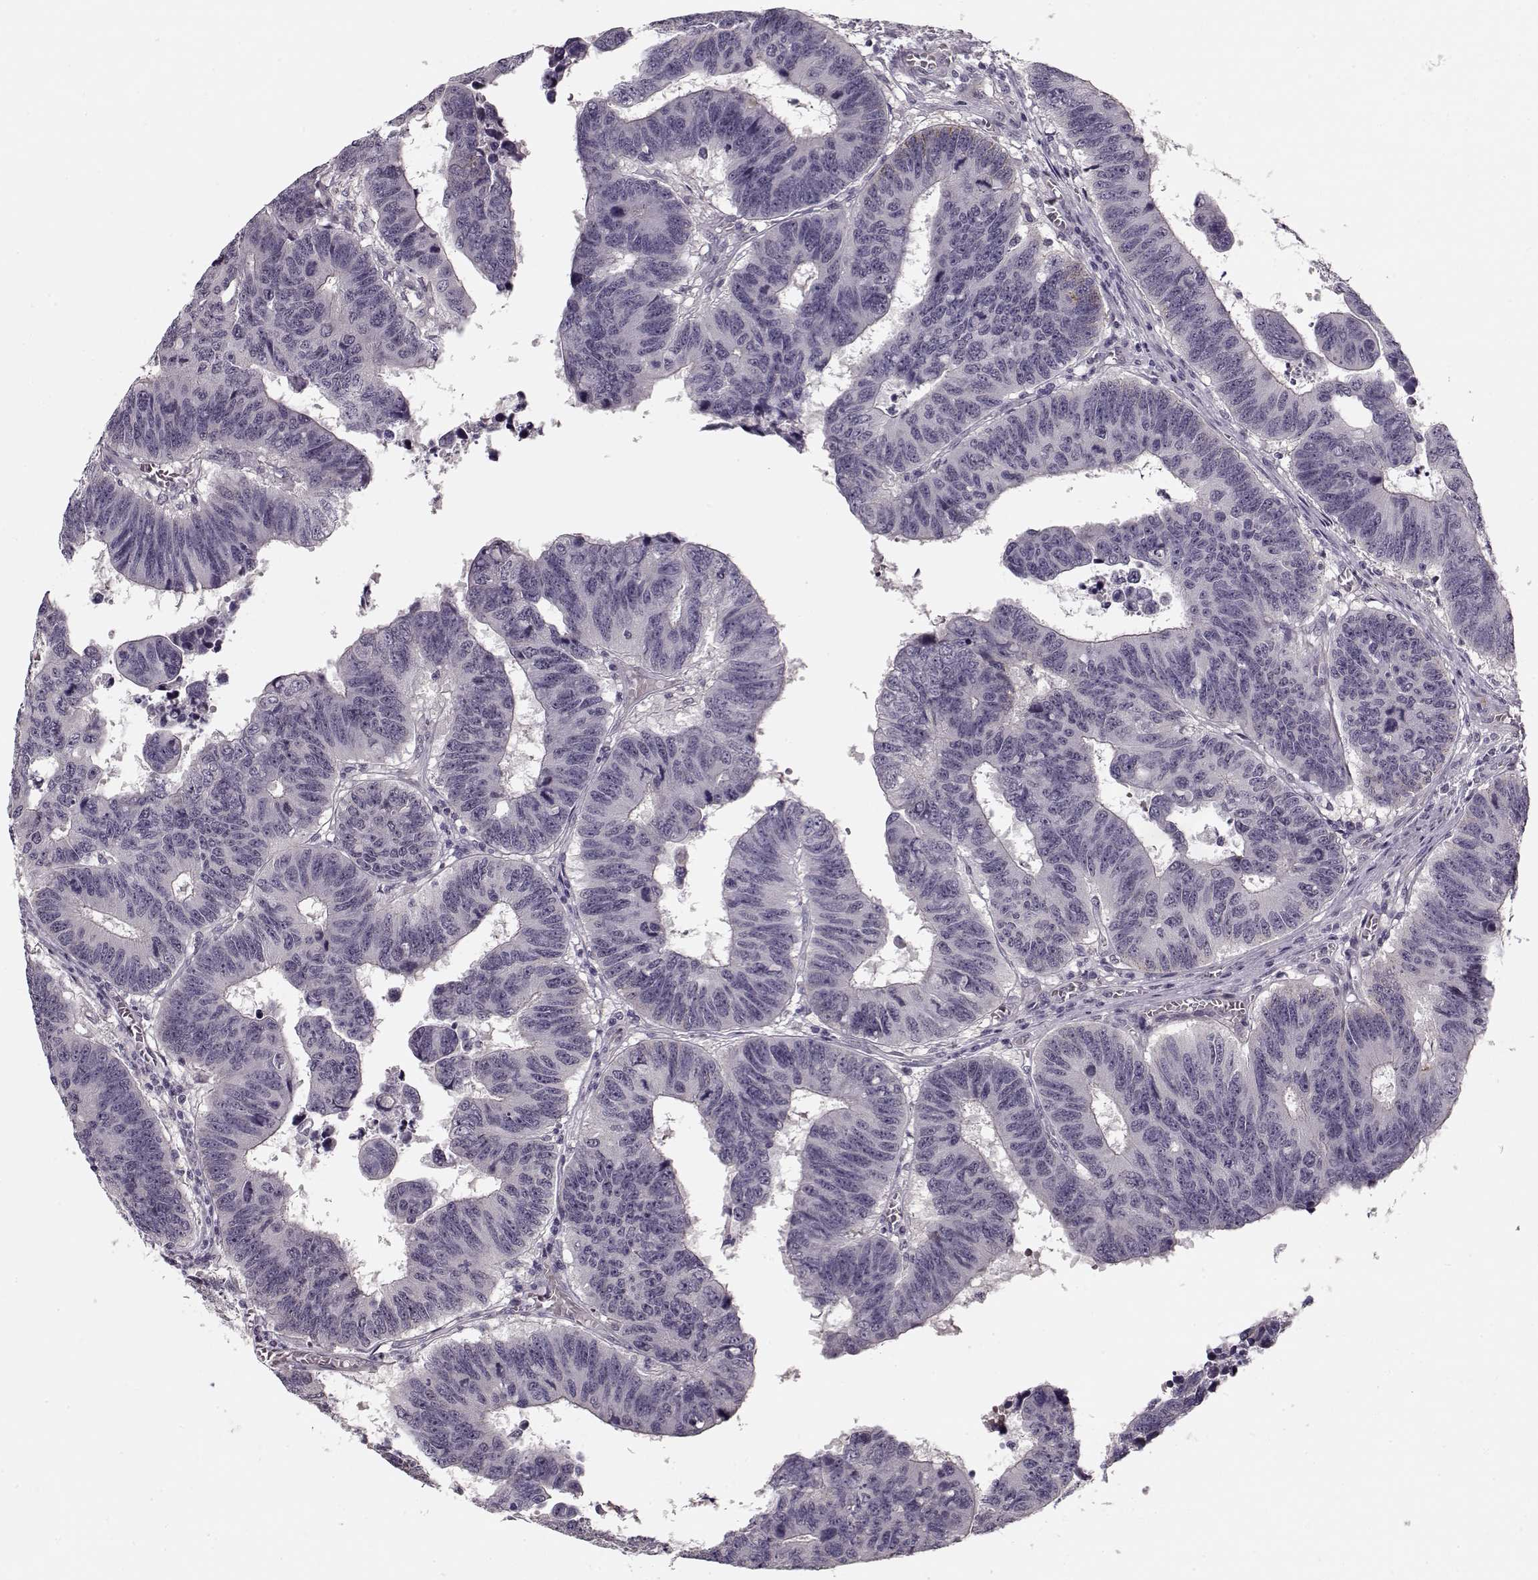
{"staining": {"intensity": "negative", "quantity": "none", "location": "none"}, "tissue": "colorectal cancer", "cell_type": "Tumor cells", "image_type": "cancer", "snomed": [{"axis": "morphology", "description": "Adenocarcinoma, NOS"}, {"axis": "topography", "description": "Appendix"}, {"axis": "topography", "description": "Colon"}, {"axis": "topography", "description": "Cecum"}, {"axis": "topography", "description": "Colon asc"}], "caption": "DAB (3,3'-diaminobenzidine) immunohistochemical staining of human colorectal cancer exhibits no significant positivity in tumor cells.", "gene": "DNAI3", "patient": {"sex": "female", "age": 85}}